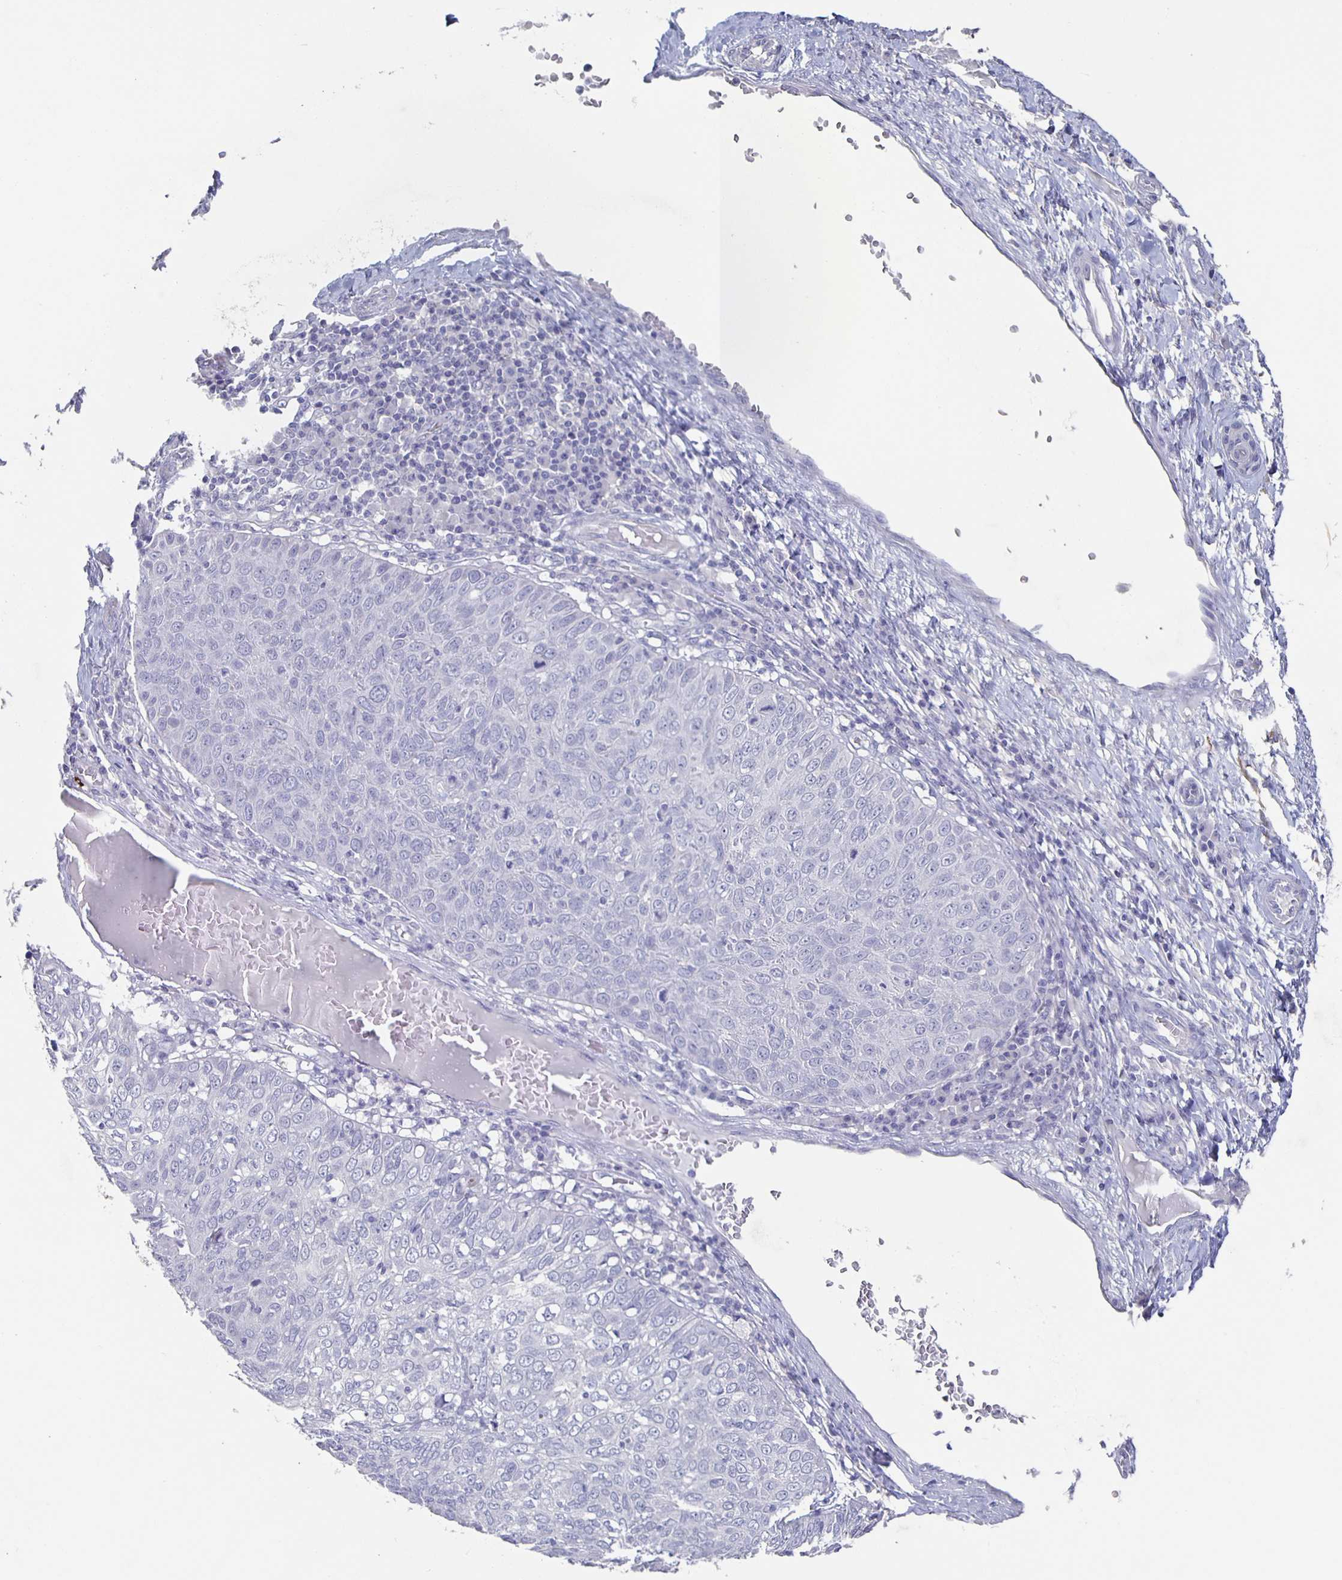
{"staining": {"intensity": "negative", "quantity": "none", "location": "none"}, "tissue": "skin cancer", "cell_type": "Tumor cells", "image_type": "cancer", "snomed": [{"axis": "morphology", "description": "Squamous cell carcinoma, NOS"}, {"axis": "topography", "description": "Skin"}], "caption": "Tumor cells are negative for protein expression in human squamous cell carcinoma (skin).", "gene": "SLC34A2", "patient": {"sex": "male", "age": 87}}